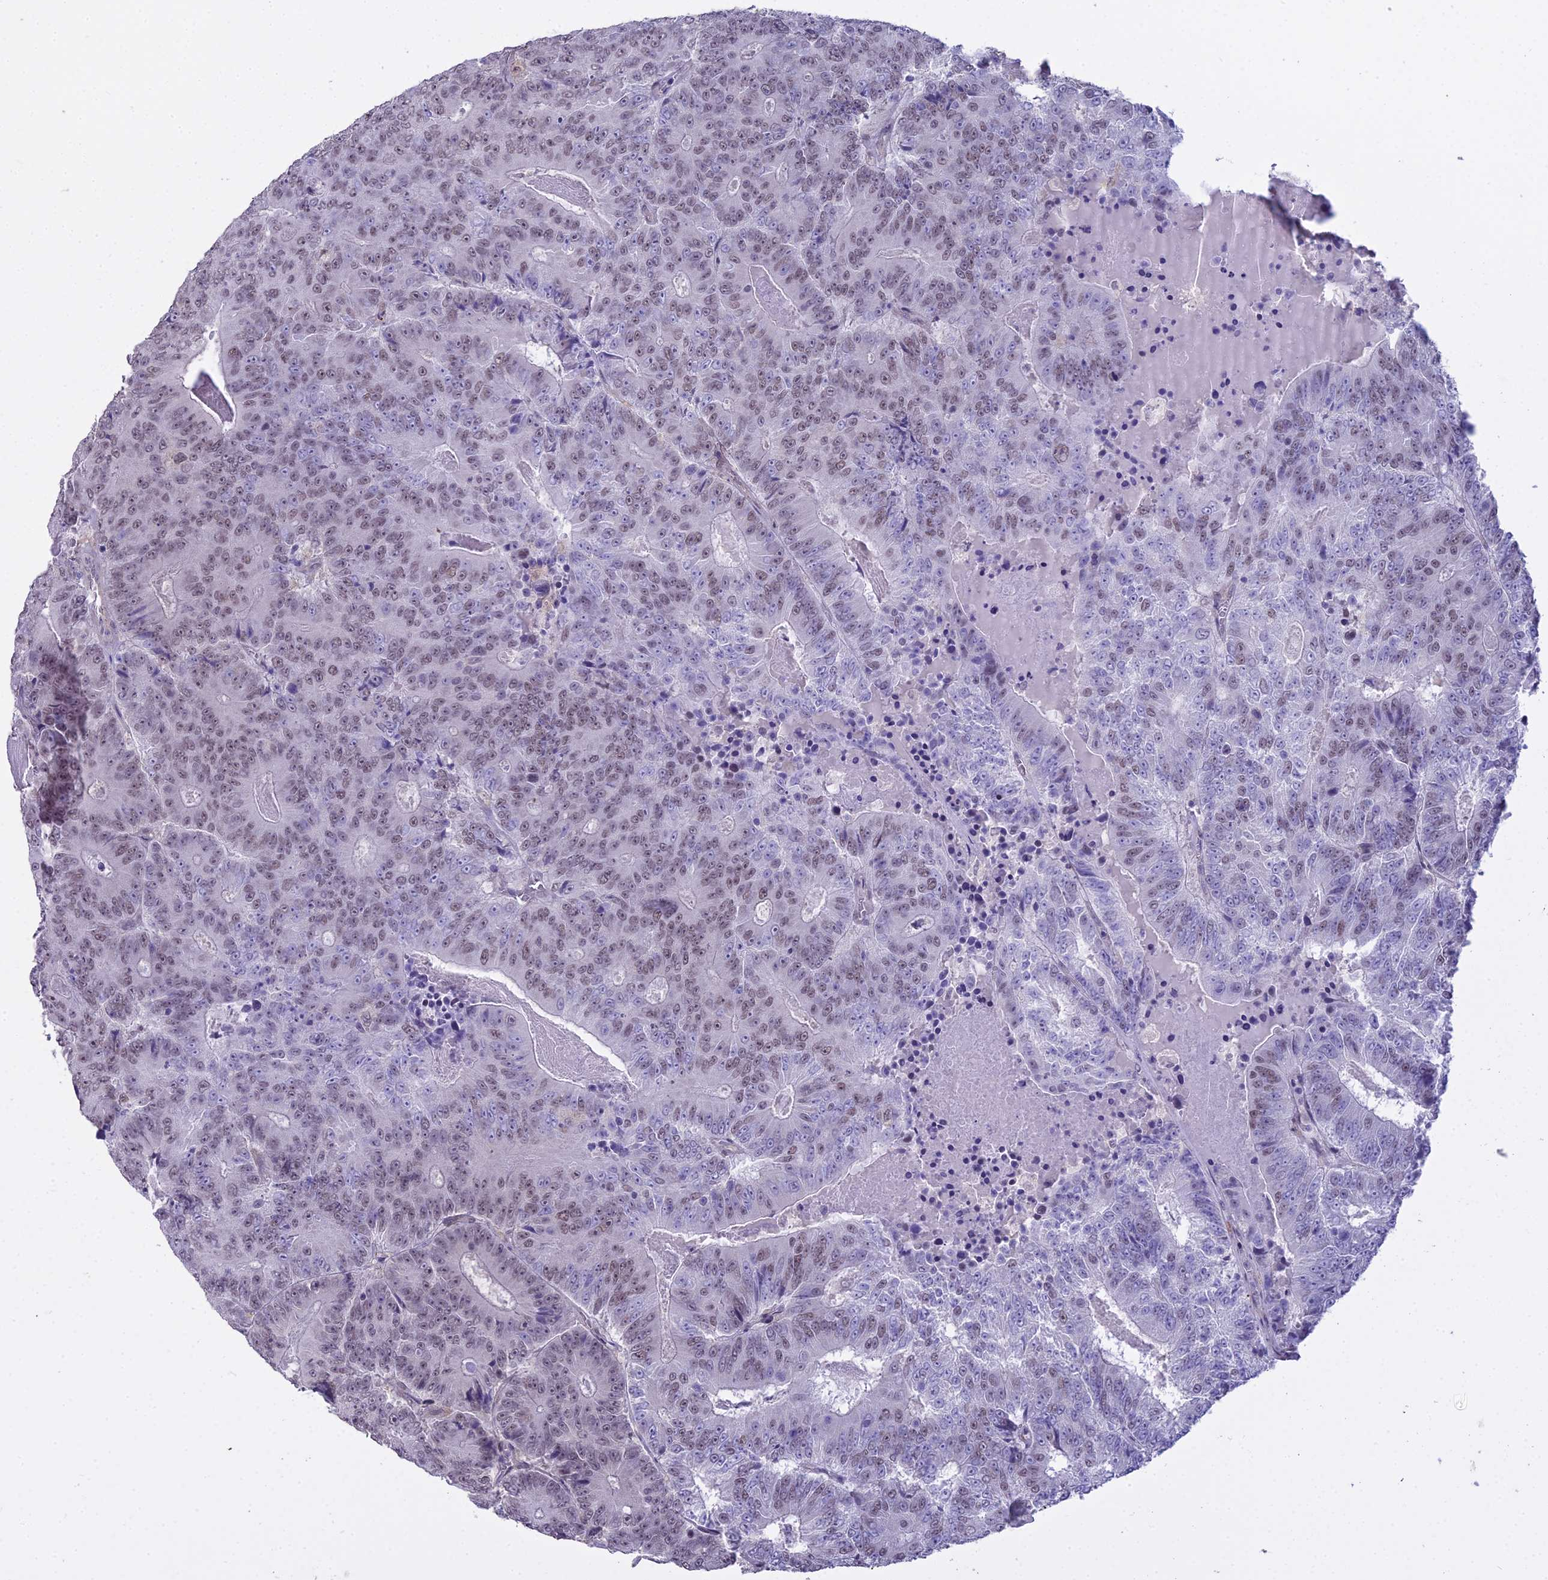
{"staining": {"intensity": "weak", "quantity": "25%-75%", "location": "nuclear"}, "tissue": "colorectal cancer", "cell_type": "Tumor cells", "image_type": "cancer", "snomed": [{"axis": "morphology", "description": "Adenocarcinoma, NOS"}, {"axis": "topography", "description": "Colon"}], "caption": "Brown immunohistochemical staining in colorectal adenocarcinoma displays weak nuclear staining in about 25%-75% of tumor cells. Immunohistochemistry (ihc) stains the protein of interest in brown and the nuclei are stained blue.", "gene": "BLNK", "patient": {"sex": "male", "age": 83}}